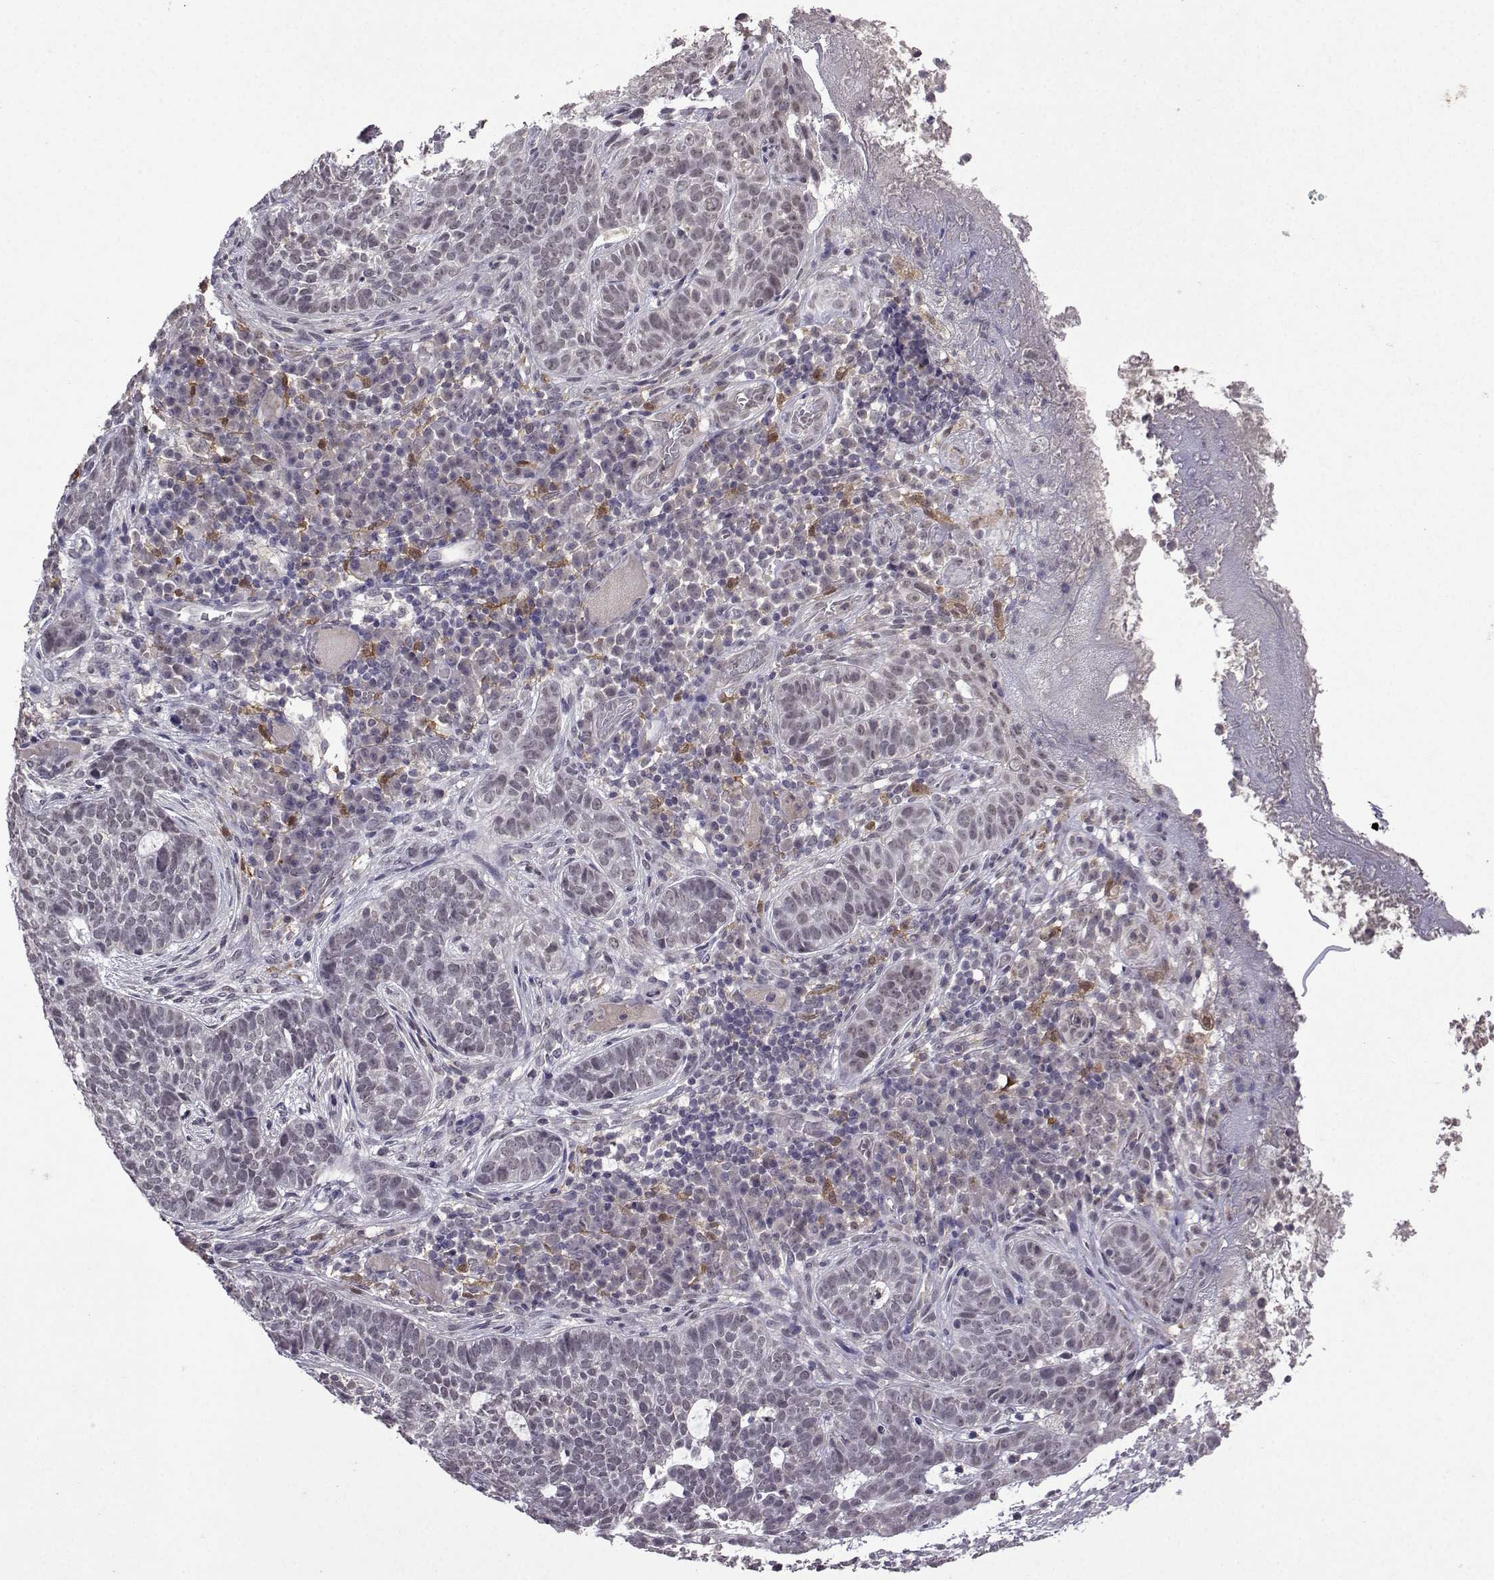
{"staining": {"intensity": "negative", "quantity": "none", "location": "none"}, "tissue": "skin cancer", "cell_type": "Tumor cells", "image_type": "cancer", "snomed": [{"axis": "morphology", "description": "Basal cell carcinoma"}, {"axis": "topography", "description": "Skin"}], "caption": "Immunohistochemical staining of human skin cancer (basal cell carcinoma) displays no significant positivity in tumor cells. (Brightfield microscopy of DAB (3,3'-diaminobenzidine) IHC at high magnification).", "gene": "CCL28", "patient": {"sex": "female", "age": 69}}